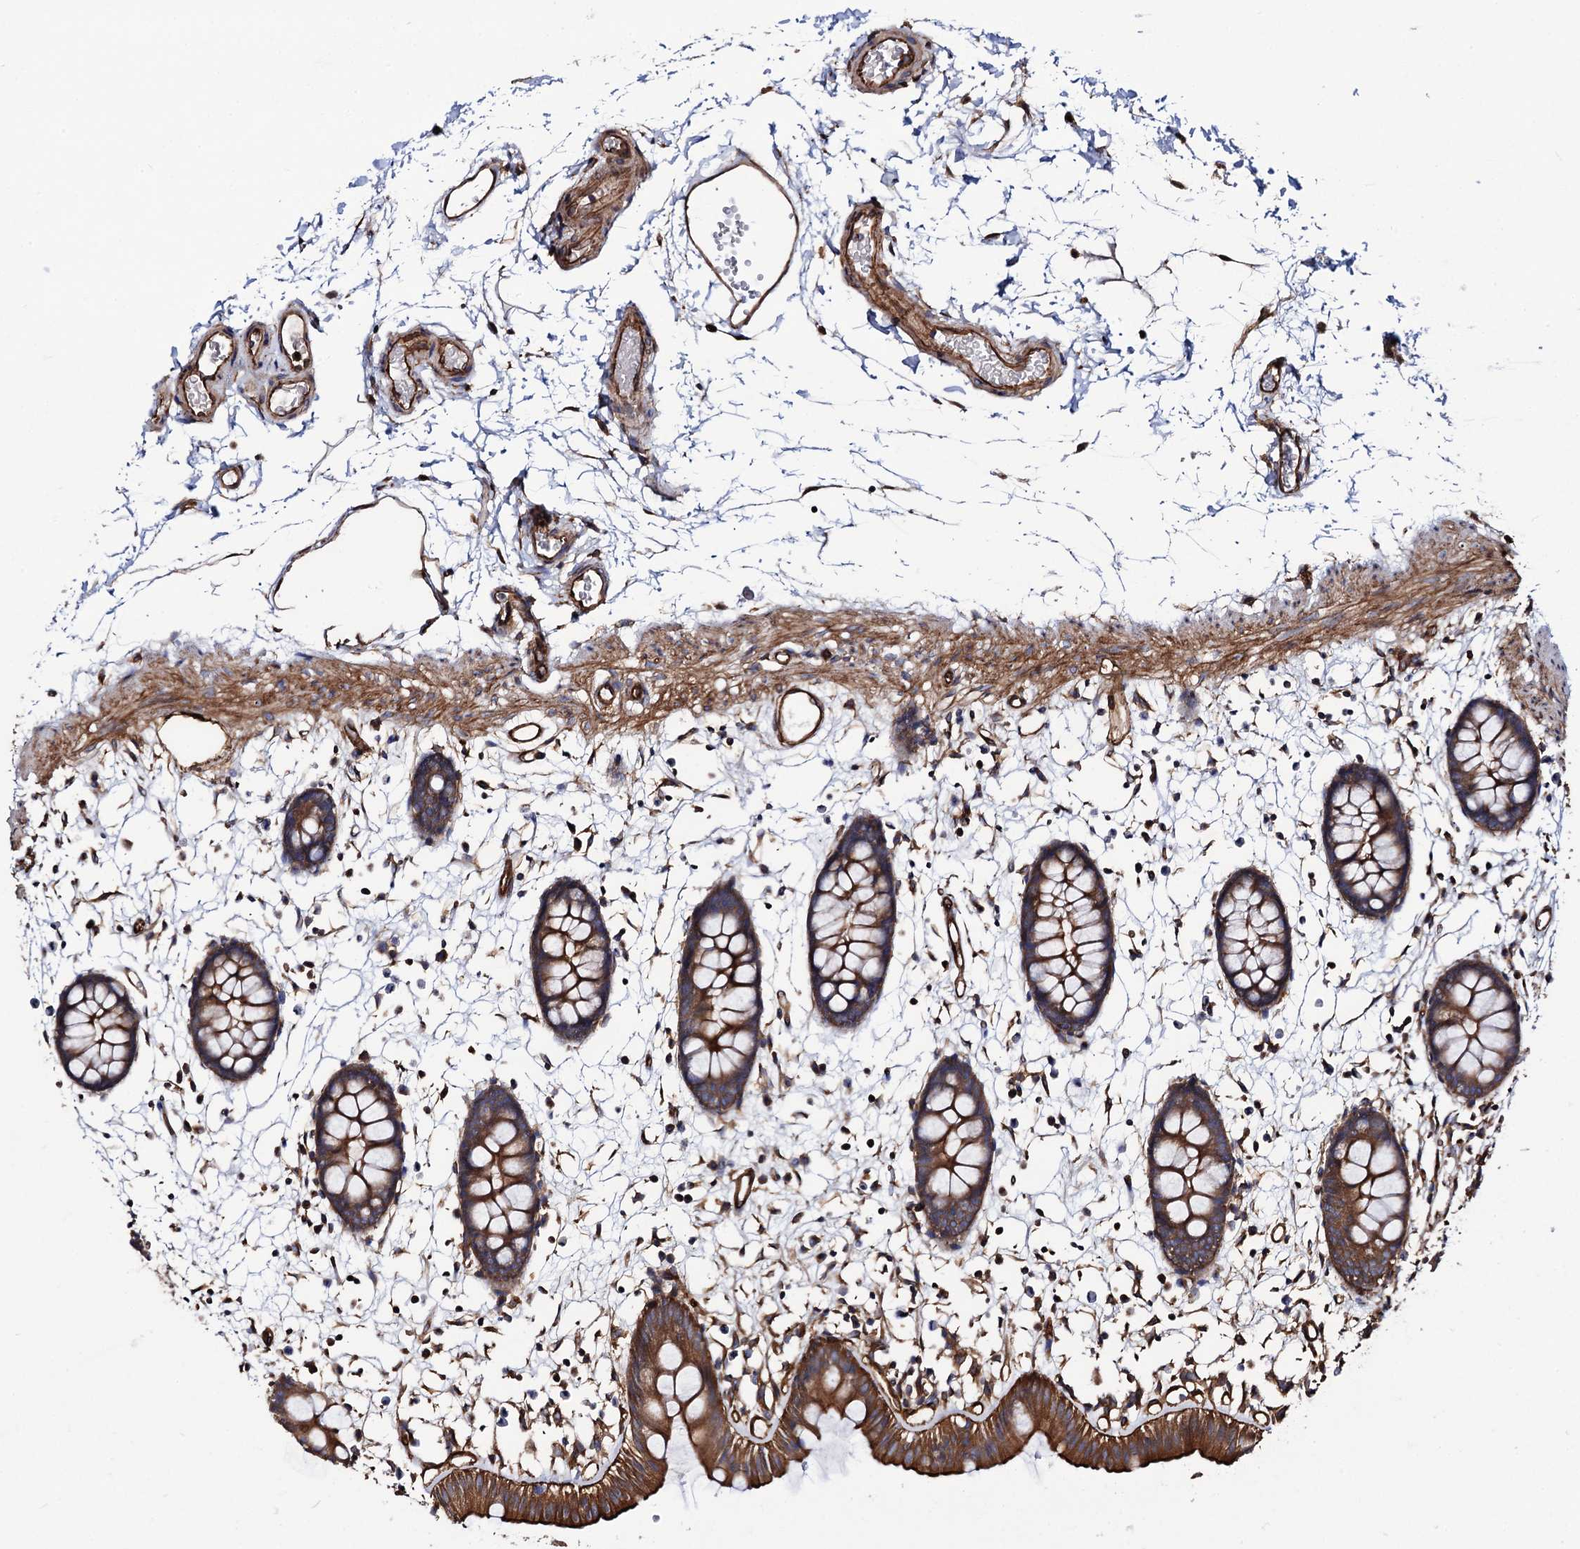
{"staining": {"intensity": "strong", "quantity": ">75%", "location": "cytoplasmic/membranous"}, "tissue": "colon", "cell_type": "Endothelial cells", "image_type": "normal", "snomed": [{"axis": "morphology", "description": "Normal tissue, NOS"}, {"axis": "topography", "description": "Colon"}], "caption": "Protein expression by immunohistochemistry shows strong cytoplasmic/membranous positivity in approximately >75% of endothelial cells in normal colon.", "gene": "CIP2A", "patient": {"sex": "male", "age": 56}}